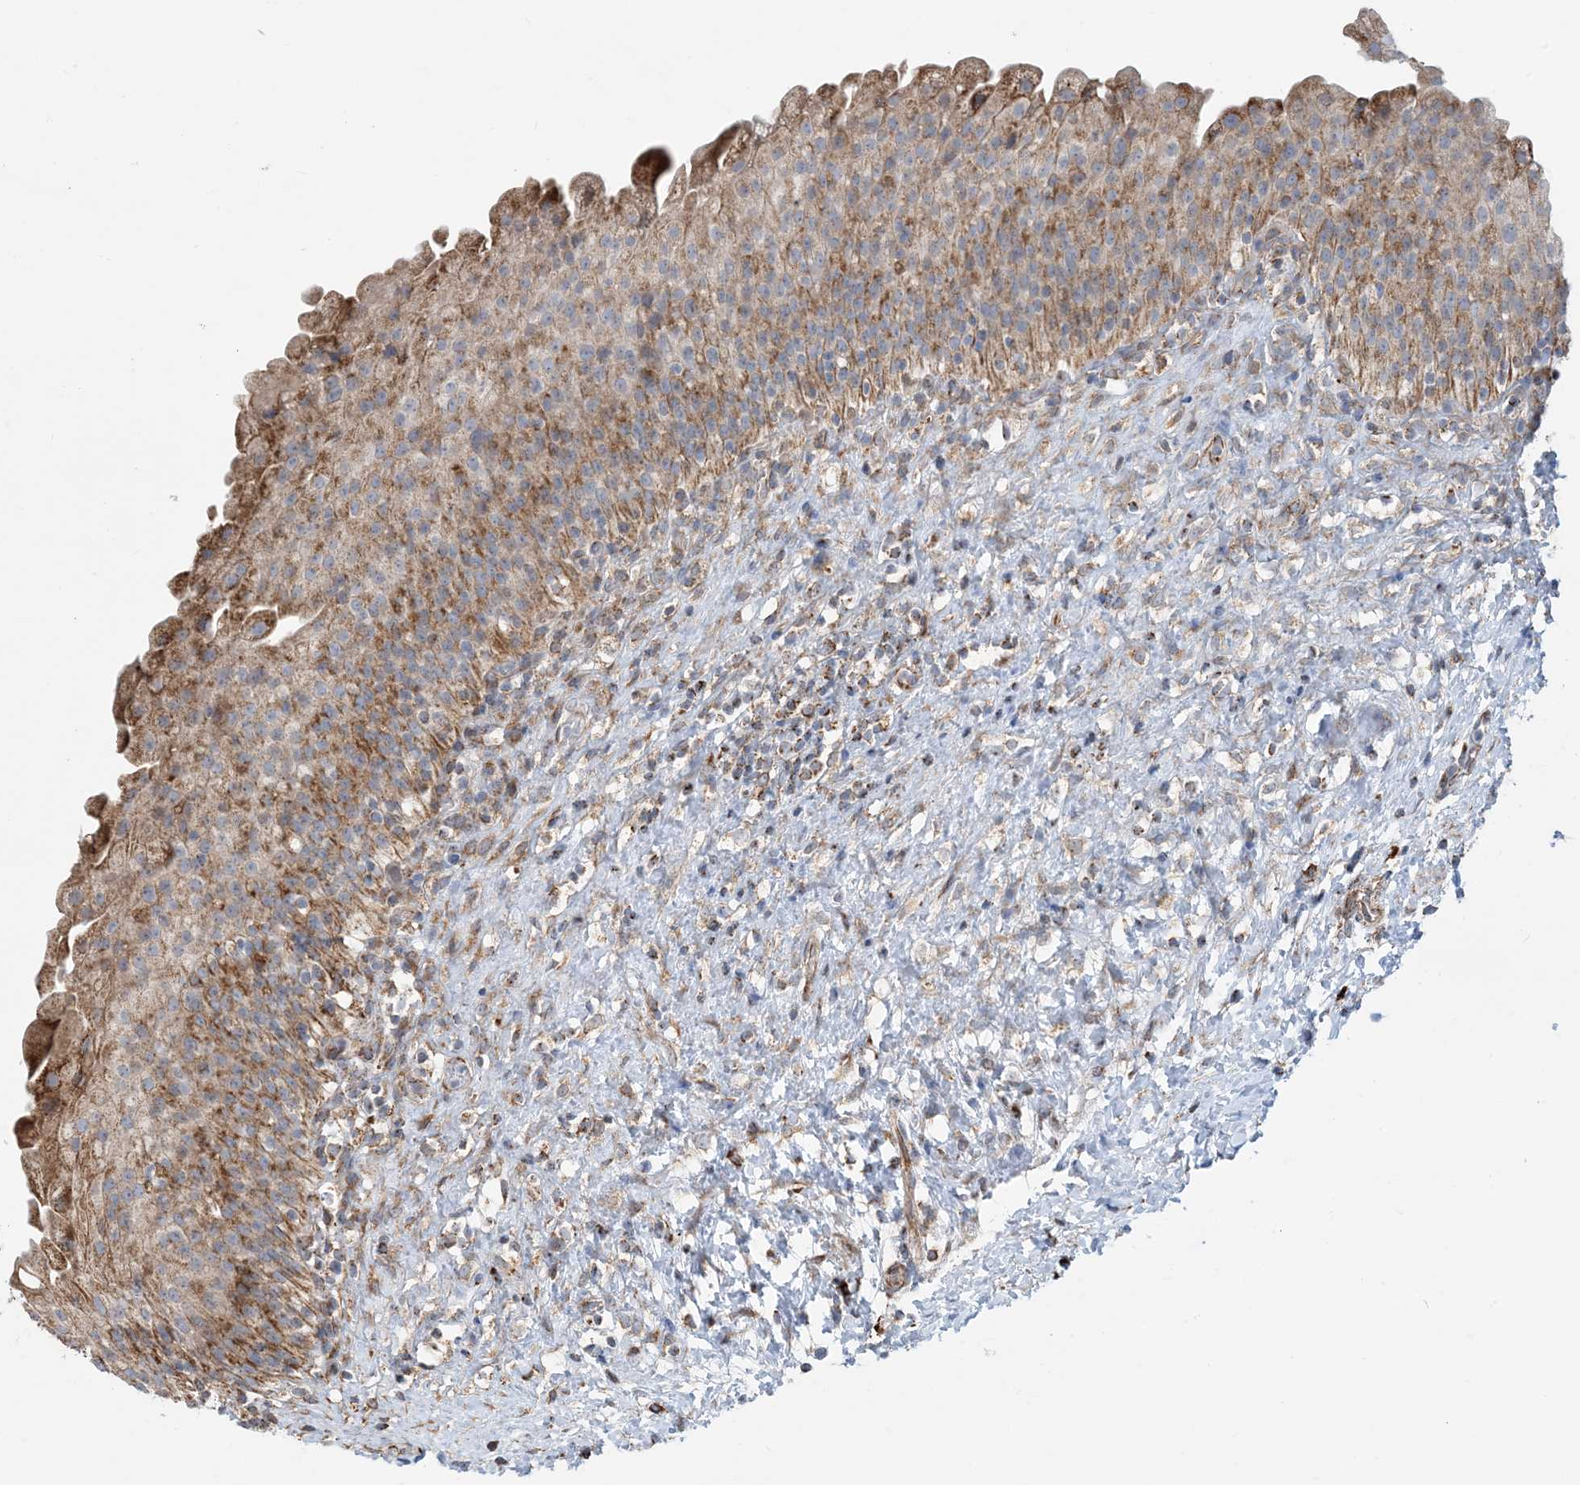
{"staining": {"intensity": "moderate", "quantity": ">75%", "location": "cytoplasmic/membranous"}, "tissue": "urinary bladder", "cell_type": "Urothelial cells", "image_type": "normal", "snomed": [{"axis": "morphology", "description": "Normal tissue, NOS"}, {"axis": "topography", "description": "Urinary bladder"}], "caption": "Protein staining displays moderate cytoplasmic/membranous positivity in approximately >75% of urothelial cells in normal urinary bladder.", "gene": "PCDHGA1", "patient": {"sex": "female", "age": 27}}